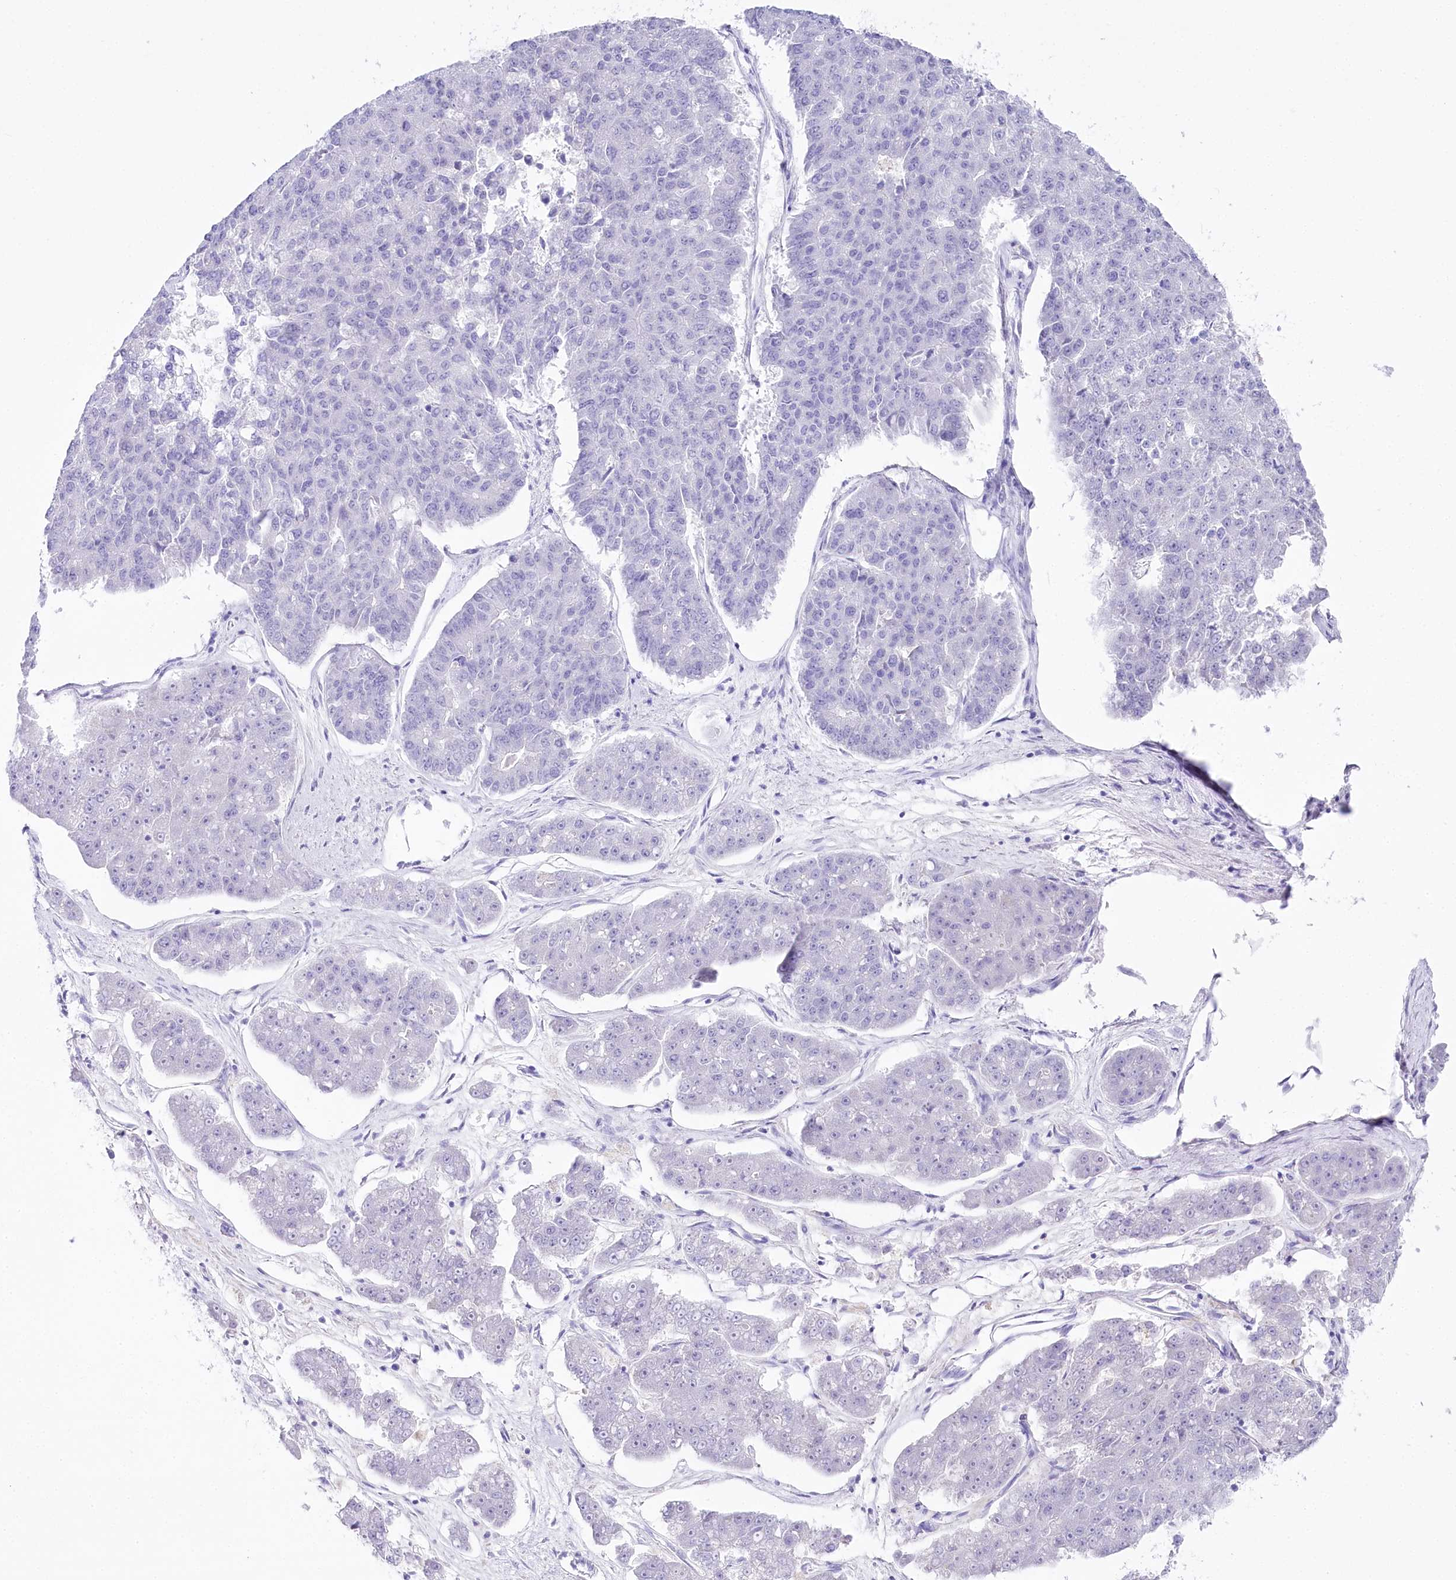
{"staining": {"intensity": "negative", "quantity": "none", "location": "none"}, "tissue": "pancreatic cancer", "cell_type": "Tumor cells", "image_type": "cancer", "snomed": [{"axis": "morphology", "description": "Adenocarcinoma, NOS"}, {"axis": "topography", "description": "Pancreas"}], "caption": "High power microscopy micrograph of an IHC photomicrograph of adenocarcinoma (pancreatic), revealing no significant staining in tumor cells.", "gene": "CSN3", "patient": {"sex": "male", "age": 50}}